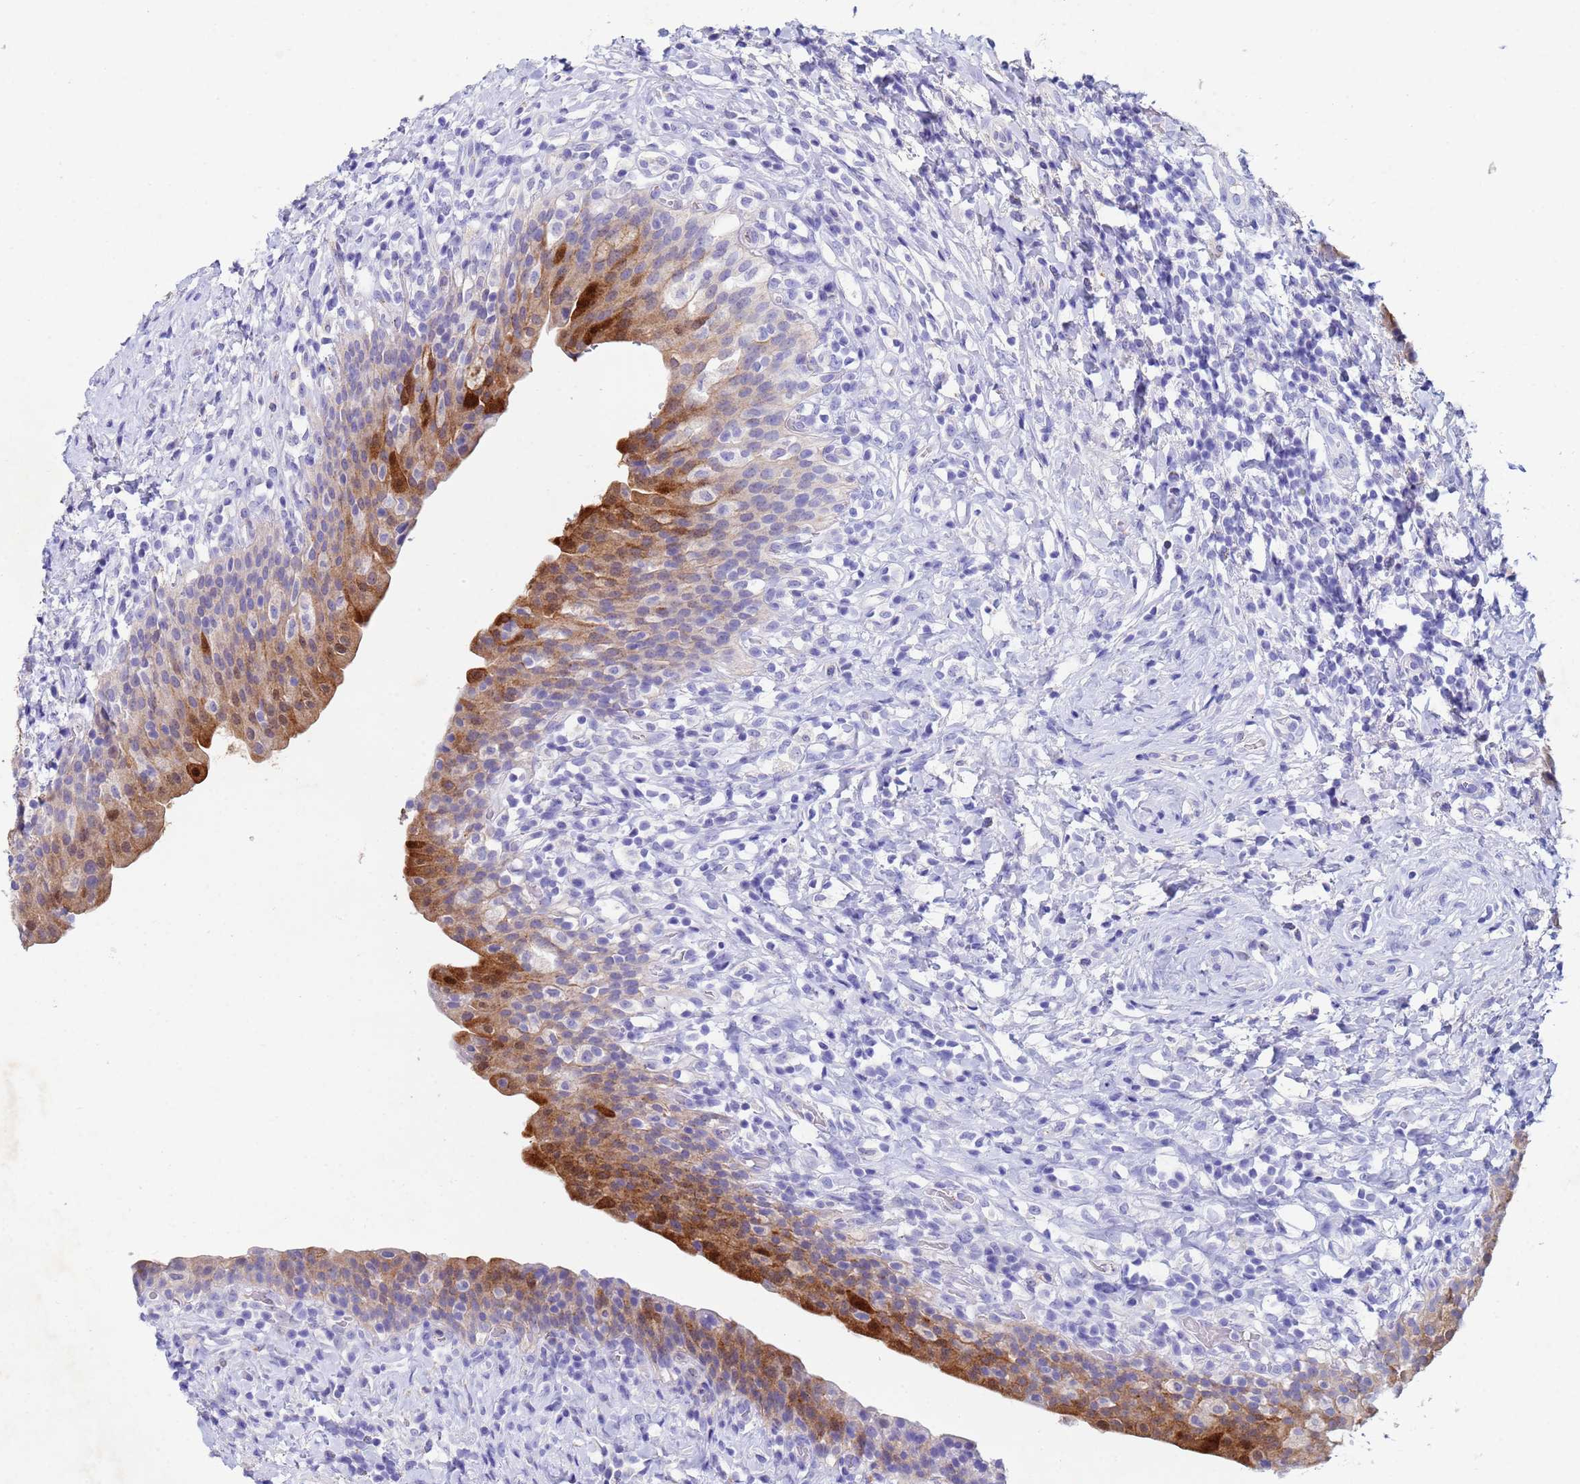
{"staining": {"intensity": "moderate", "quantity": "25%-75%", "location": "cytoplasmic/membranous,nuclear"}, "tissue": "urinary bladder", "cell_type": "Urothelial cells", "image_type": "normal", "snomed": [{"axis": "morphology", "description": "Normal tissue, NOS"}, {"axis": "morphology", "description": "Inflammation, NOS"}, {"axis": "topography", "description": "Urinary bladder"}], "caption": "Brown immunohistochemical staining in normal human urinary bladder demonstrates moderate cytoplasmic/membranous,nuclear positivity in about 25%-75% of urothelial cells.", "gene": "CSTB", "patient": {"sex": "male", "age": 64}}